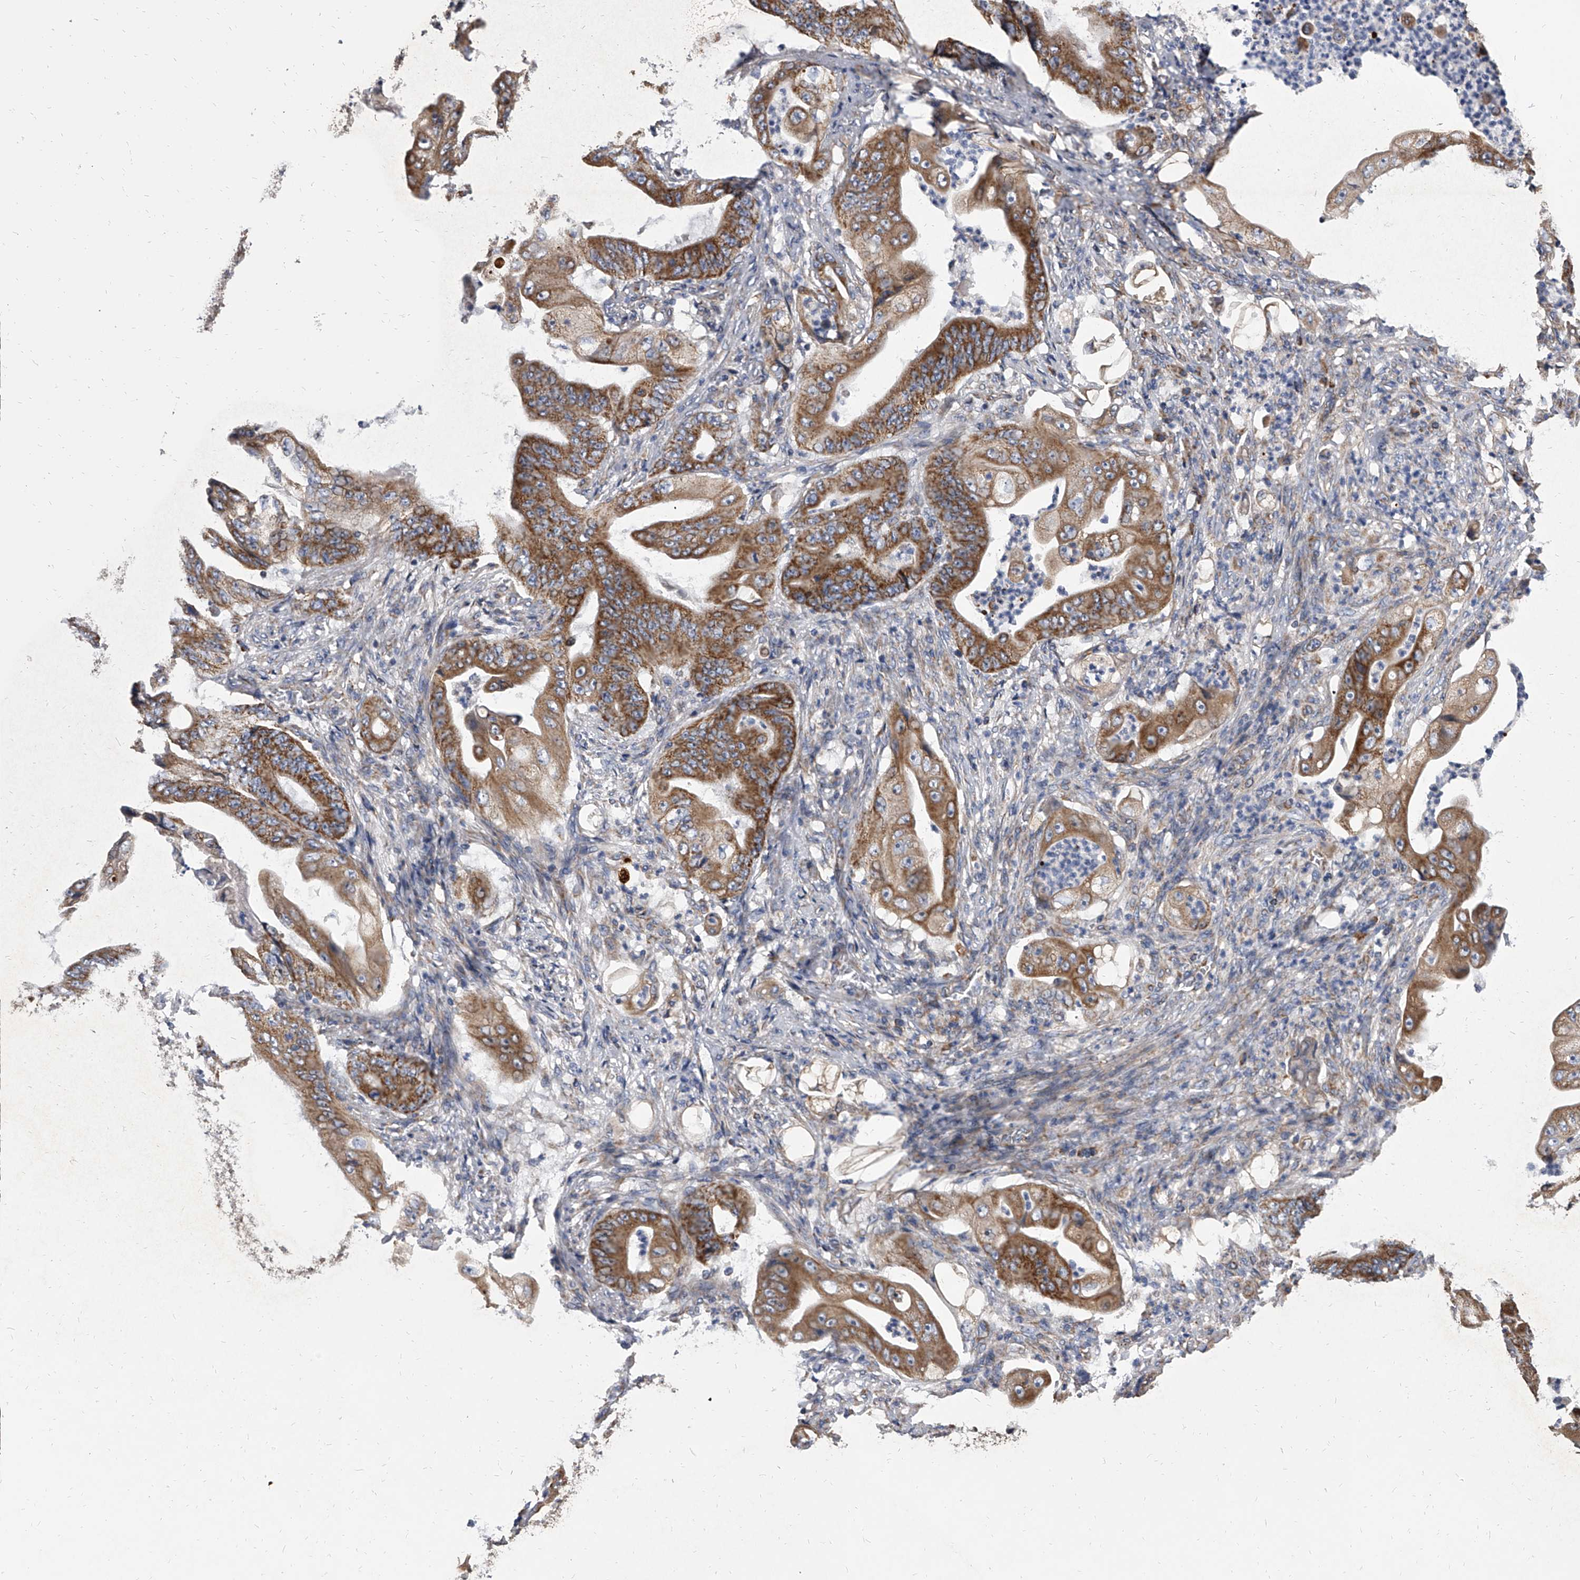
{"staining": {"intensity": "strong", "quantity": ">75%", "location": "cytoplasmic/membranous"}, "tissue": "stomach cancer", "cell_type": "Tumor cells", "image_type": "cancer", "snomed": [{"axis": "morphology", "description": "Adenocarcinoma, NOS"}, {"axis": "topography", "description": "Stomach"}], "caption": "Immunohistochemical staining of human adenocarcinoma (stomach) shows high levels of strong cytoplasmic/membranous protein expression in about >75% of tumor cells.", "gene": "MRPL28", "patient": {"sex": "female", "age": 73}}